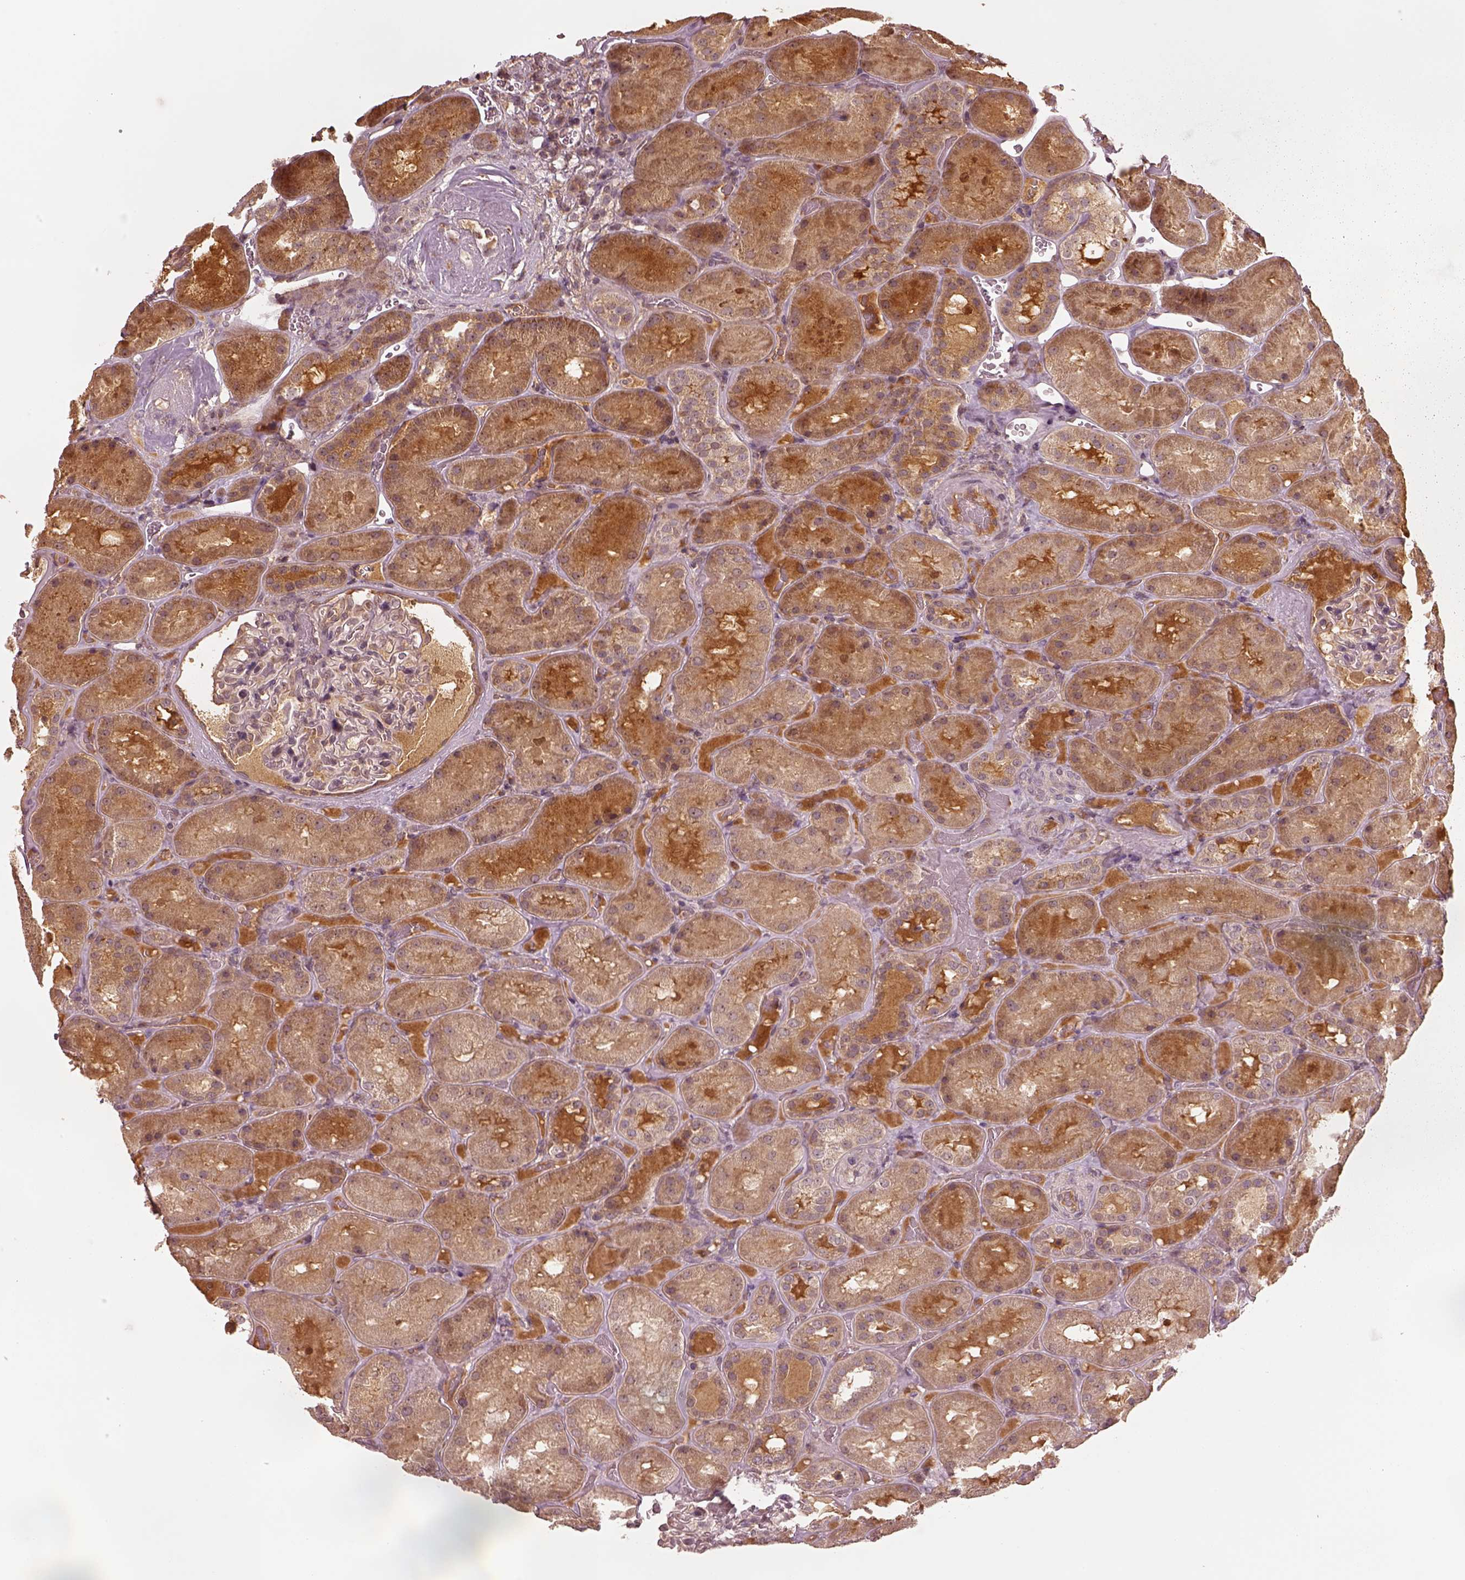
{"staining": {"intensity": "negative", "quantity": "none", "location": "none"}, "tissue": "kidney", "cell_type": "Cells in glomeruli", "image_type": "normal", "snomed": [{"axis": "morphology", "description": "Normal tissue, NOS"}, {"axis": "topography", "description": "Kidney"}], "caption": "Benign kidney was stained to show a protein in brown. There is no significant expression in cells in glomeruli. The staining was performed using DAB to visualize the protein expression in brown, while the nuclei were stained in blue with hematoxylin (Magnification: 20x).", "gene": "RPS5", "patient": {"sex": "male", "age": 73}}